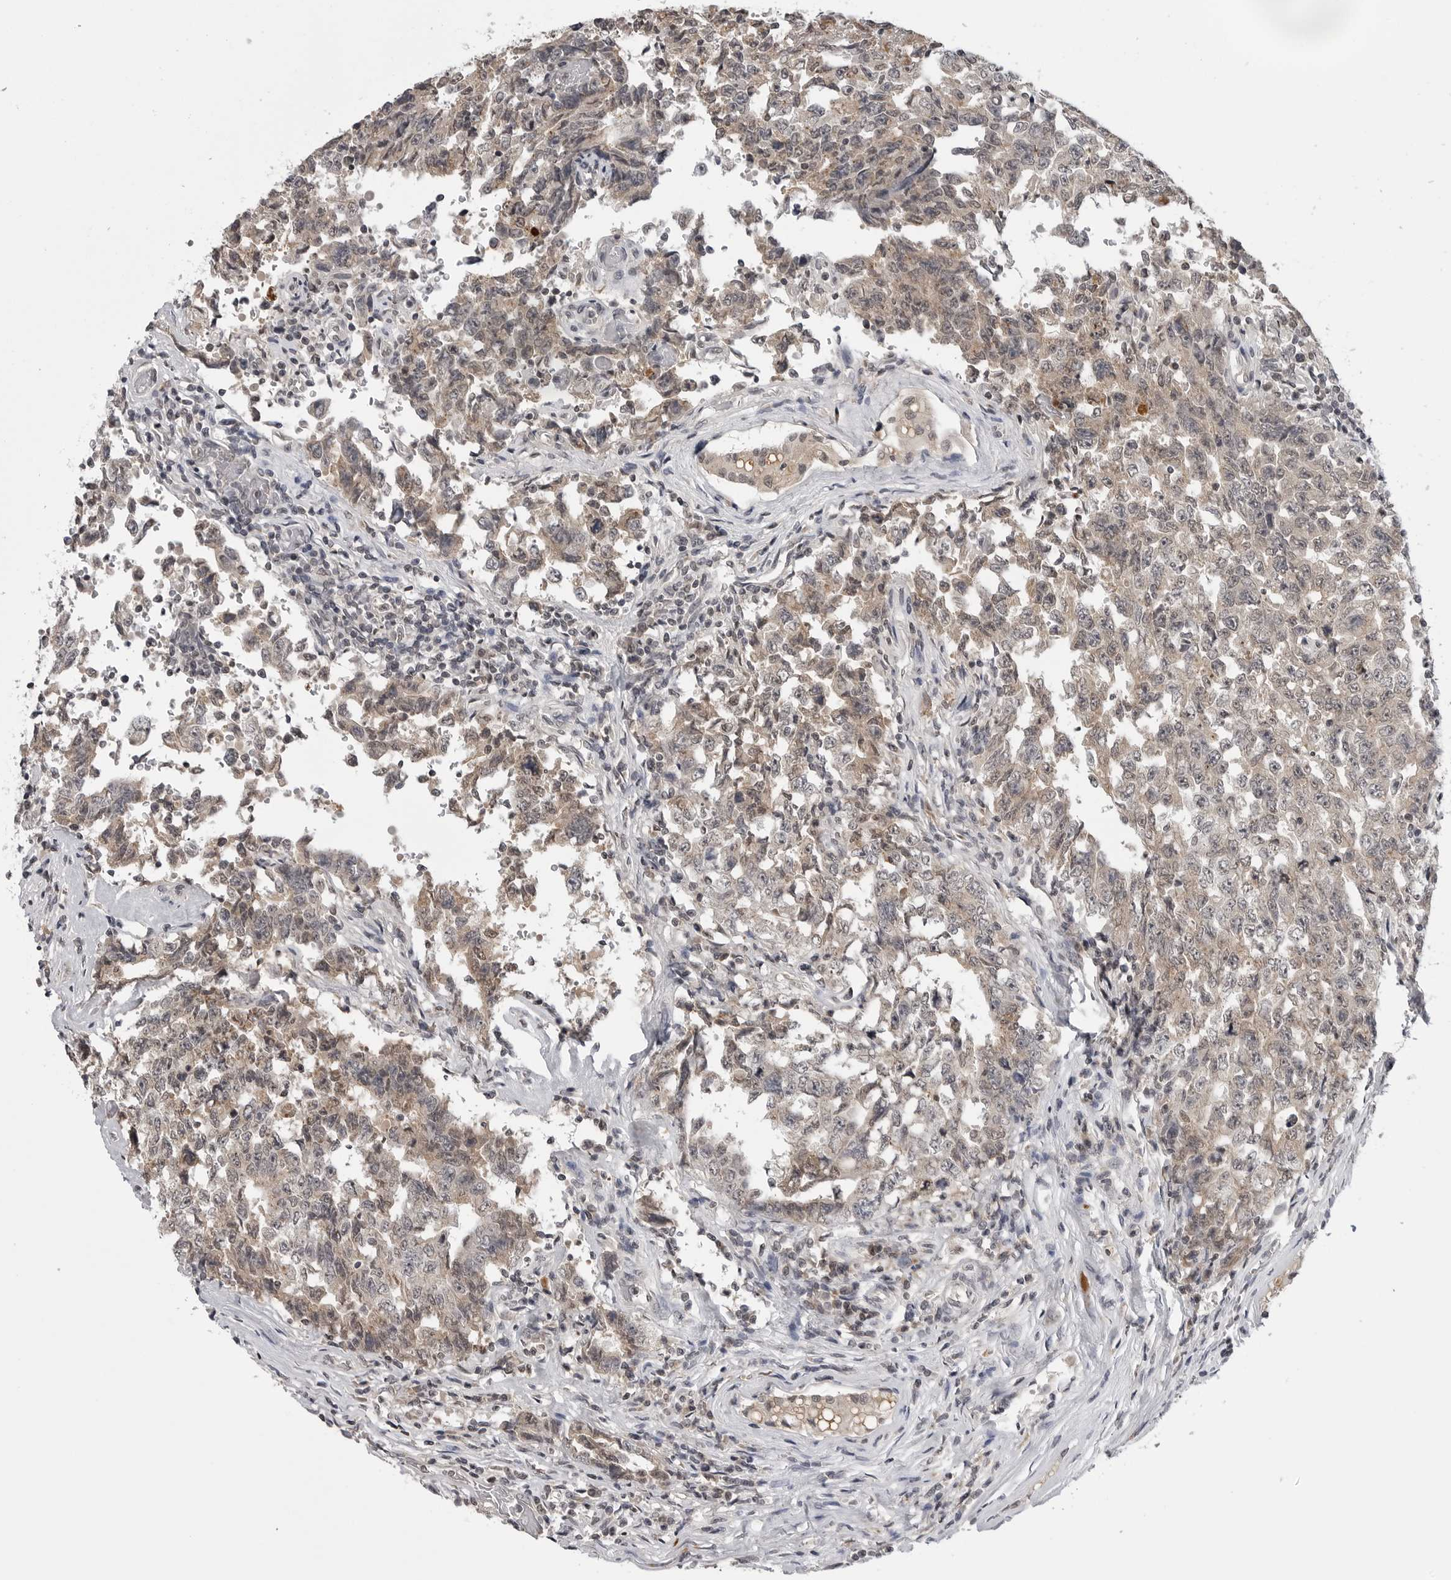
{"staining": {"intensity": "weak", "quantity": ">75%", "location": "cytoplasmic/membranous"}, "tissue": "testis cancer", "cell_type": "Tumor cells", "image_type": "cancer", "snomed": [{"axis": "morphology", "description": "Carcinoma, Embryonal, NOS"}, {"axis": "topography", "description": "Testis"}], "caption": "Immunohistochemistry (IHC) (DAB) staining of human testis embryonal carcinoma shows weak cytoplasmic/membranous protein expression in approximately >75% of tumor cells.", "gene": "CDK20", "patient": {"sex": "male", "age": 26}}